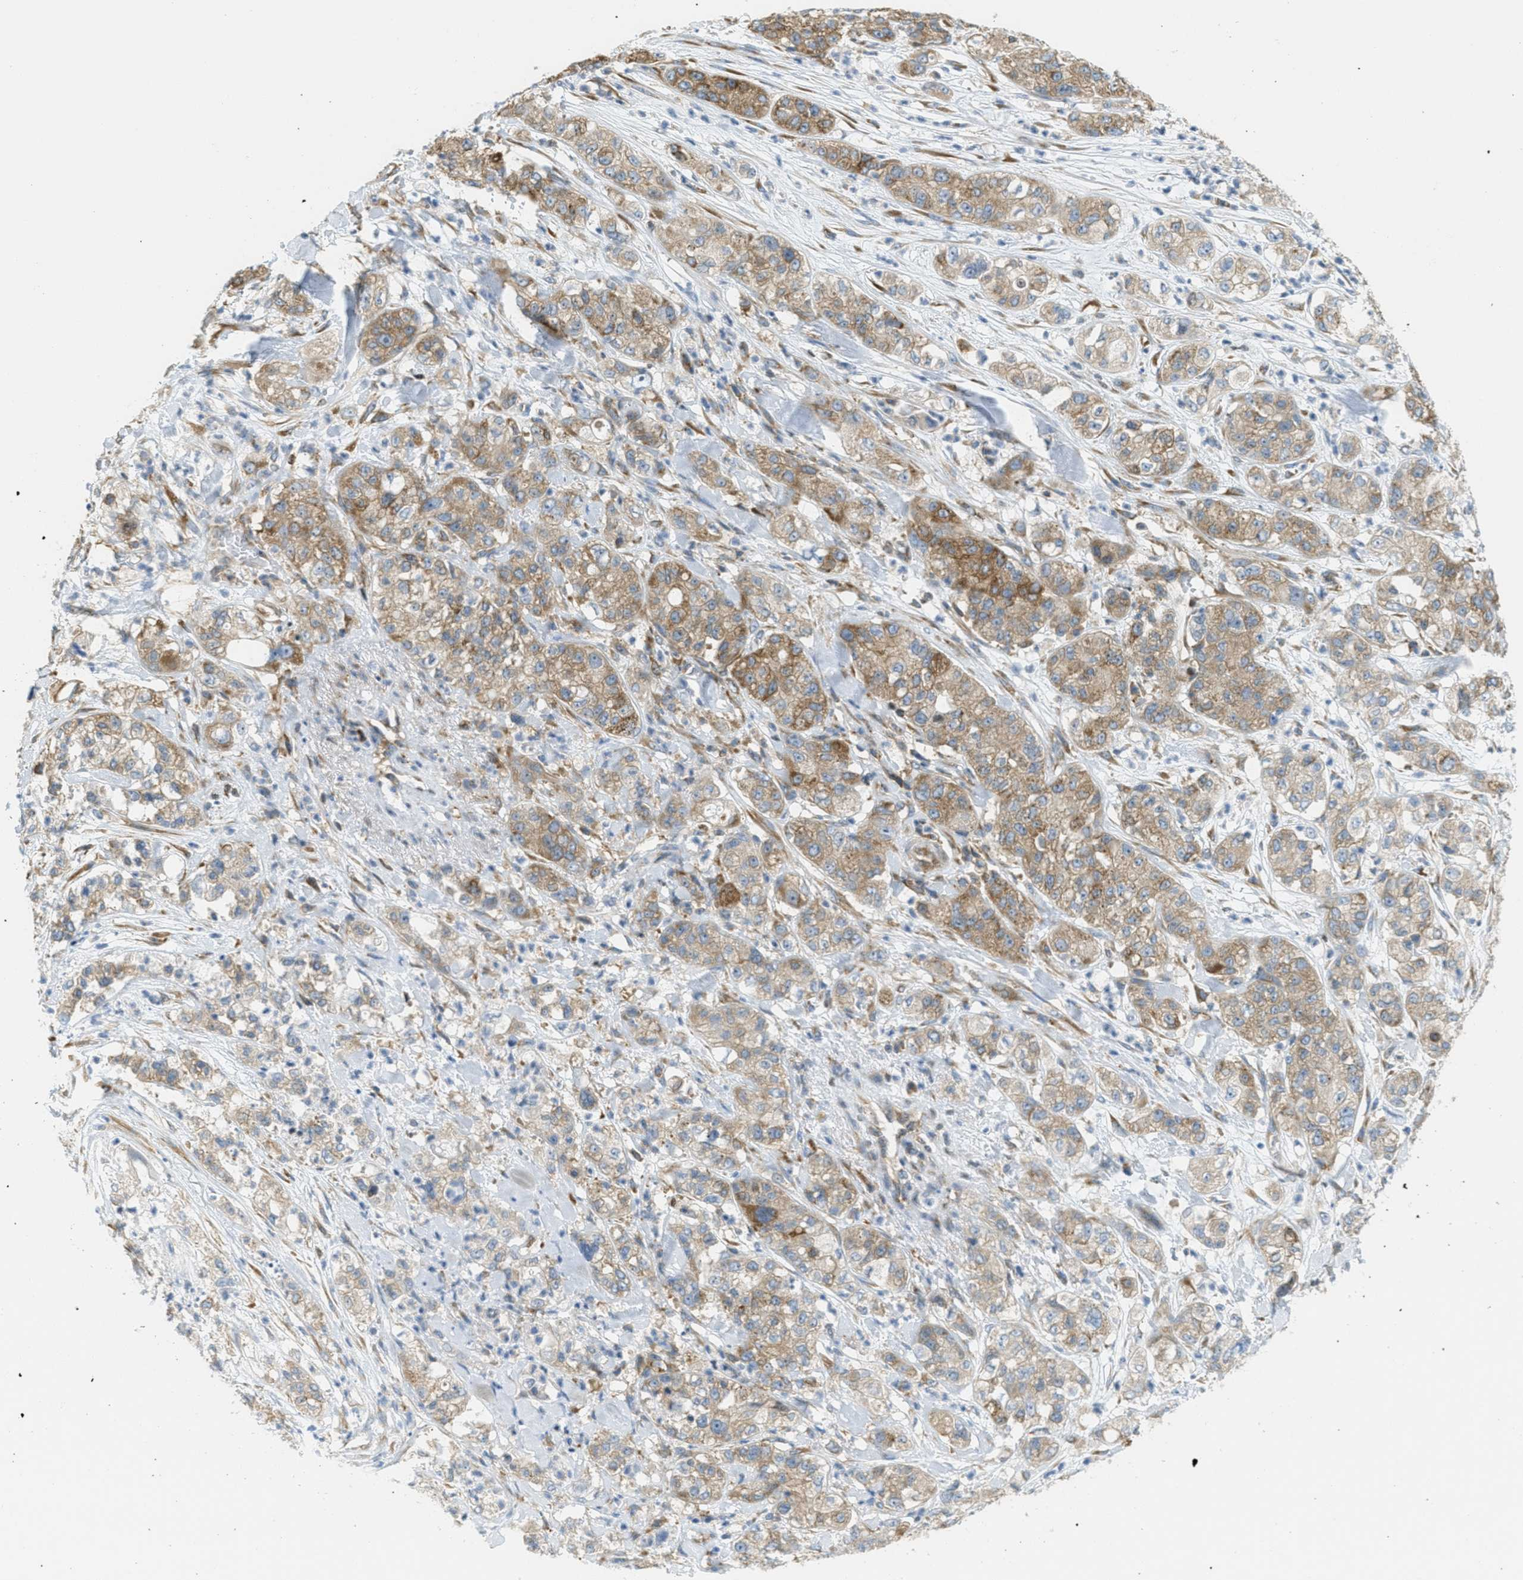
{"staining": {"intensity": "moderate", "quantity": ">75%", "location": "cytoplasmic/membranous"}, "tissue": "pancreatic cancer", "cell_type": "Tumor cells", "image_type": "cancer", "snomed": [{"axis": "morphology", "description": "Adenocarcinoma, NOS"}, {"axis": "topography", "description": "Pancreas"}], "caption": "Pancreatic adenocarcinoma stained for a protein (brown) exhibits moderate cytoplasmic/membranous positive positivity in about >75% of tumor cells.", "gene": "ABCF1", "patient": {"sex": "female", "age": 78}}